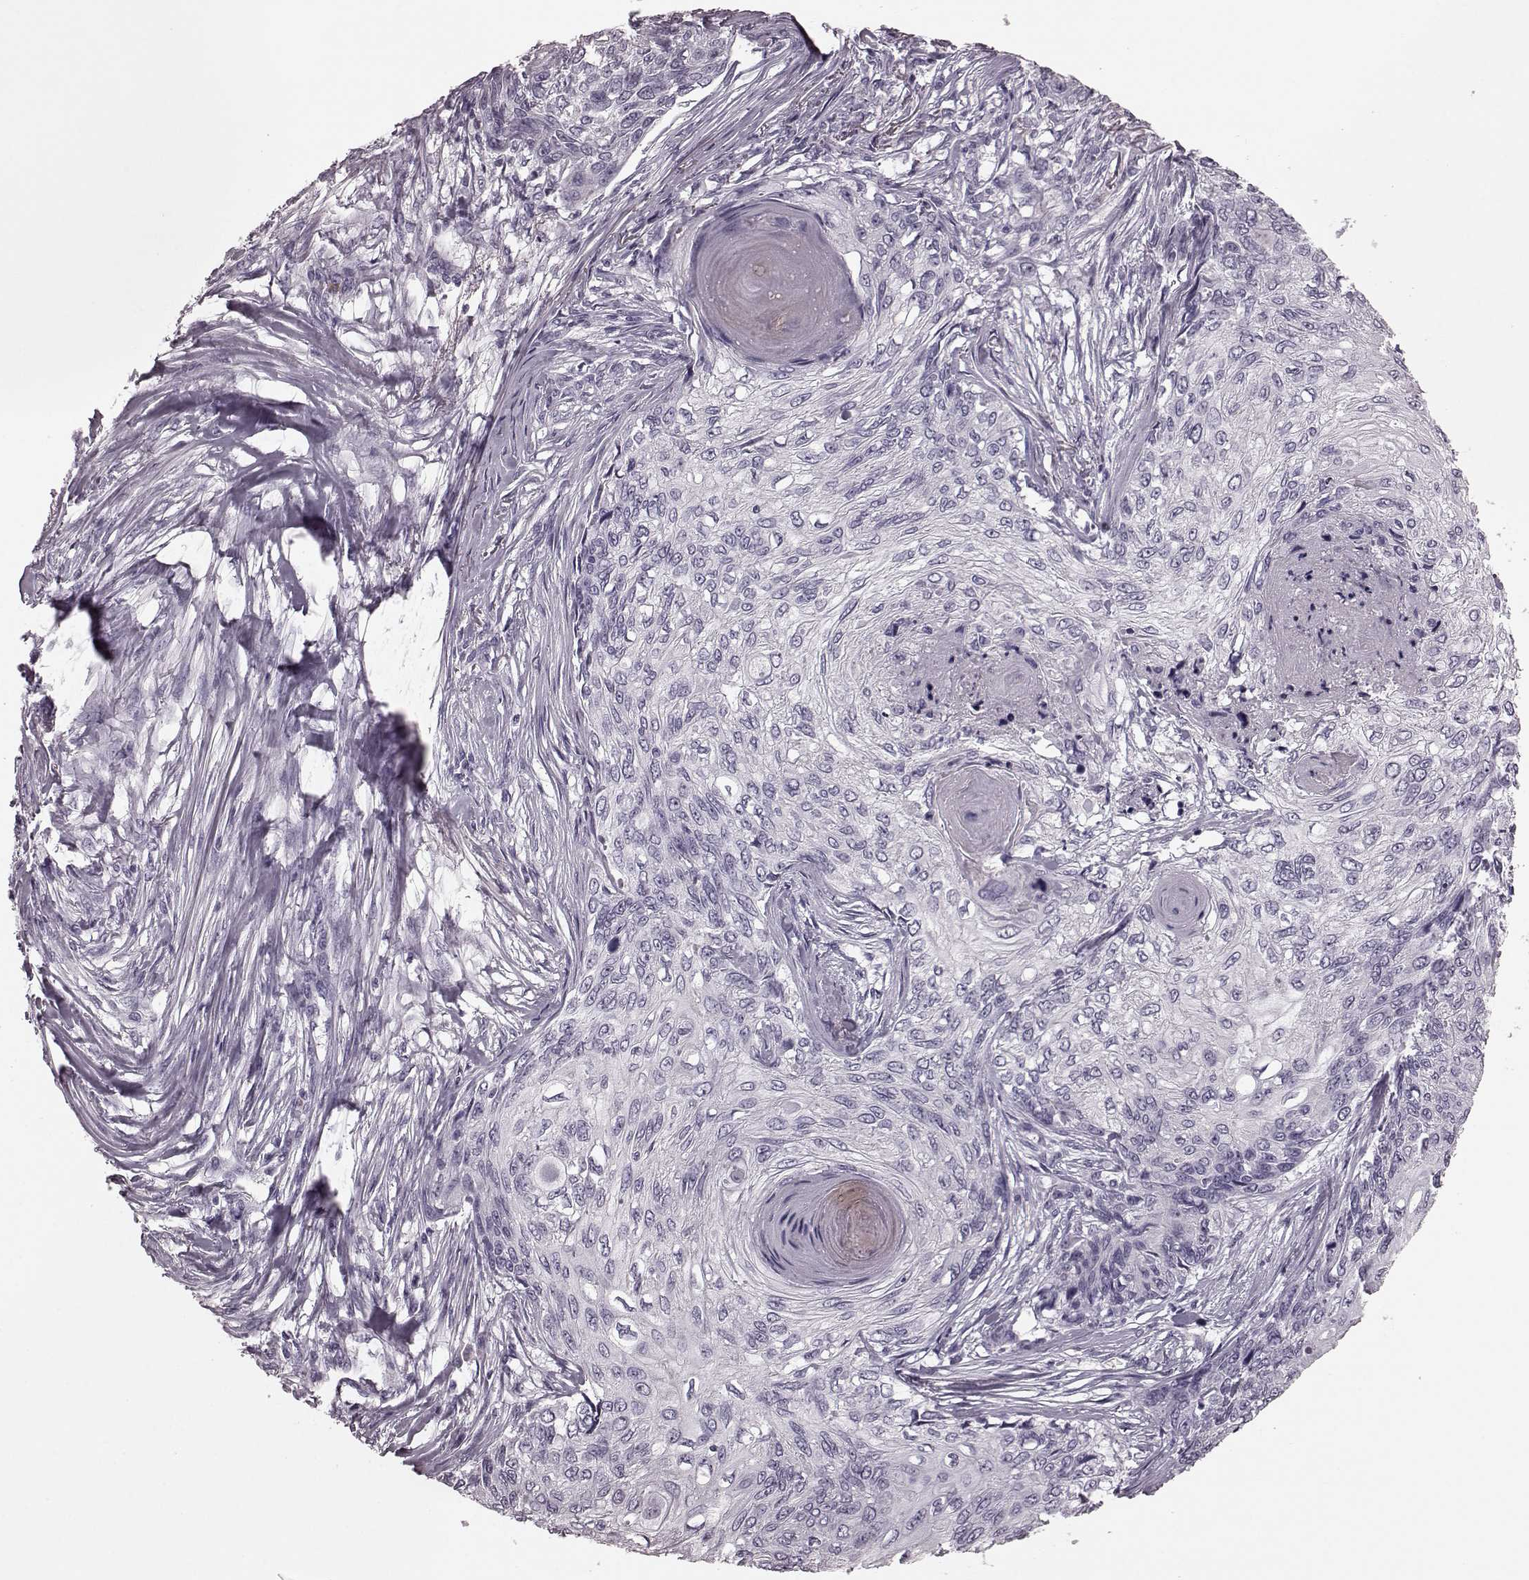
{"staining": {"intensity": "negative", "quantity": "none", "location": "none"}, "tissue": "skin cancer", "cell_type": "Tumor cells", "image_type": "cancer", "snomed": [{"axis": "morphology", "description": "Squamous cell carcinoma, NOS"}, {"axis": "topography", "description": "Skin"}], "caption": "High magnification brightfield microscopy of skin cancer stained with DAB (3,3'-diaminobenzidine) (brown) and counterstained with hematoxylin (blue): tumor cells show no significant positivity.", "gene": "TRPM1", "patient": {"sex": "male", "age": 92}}